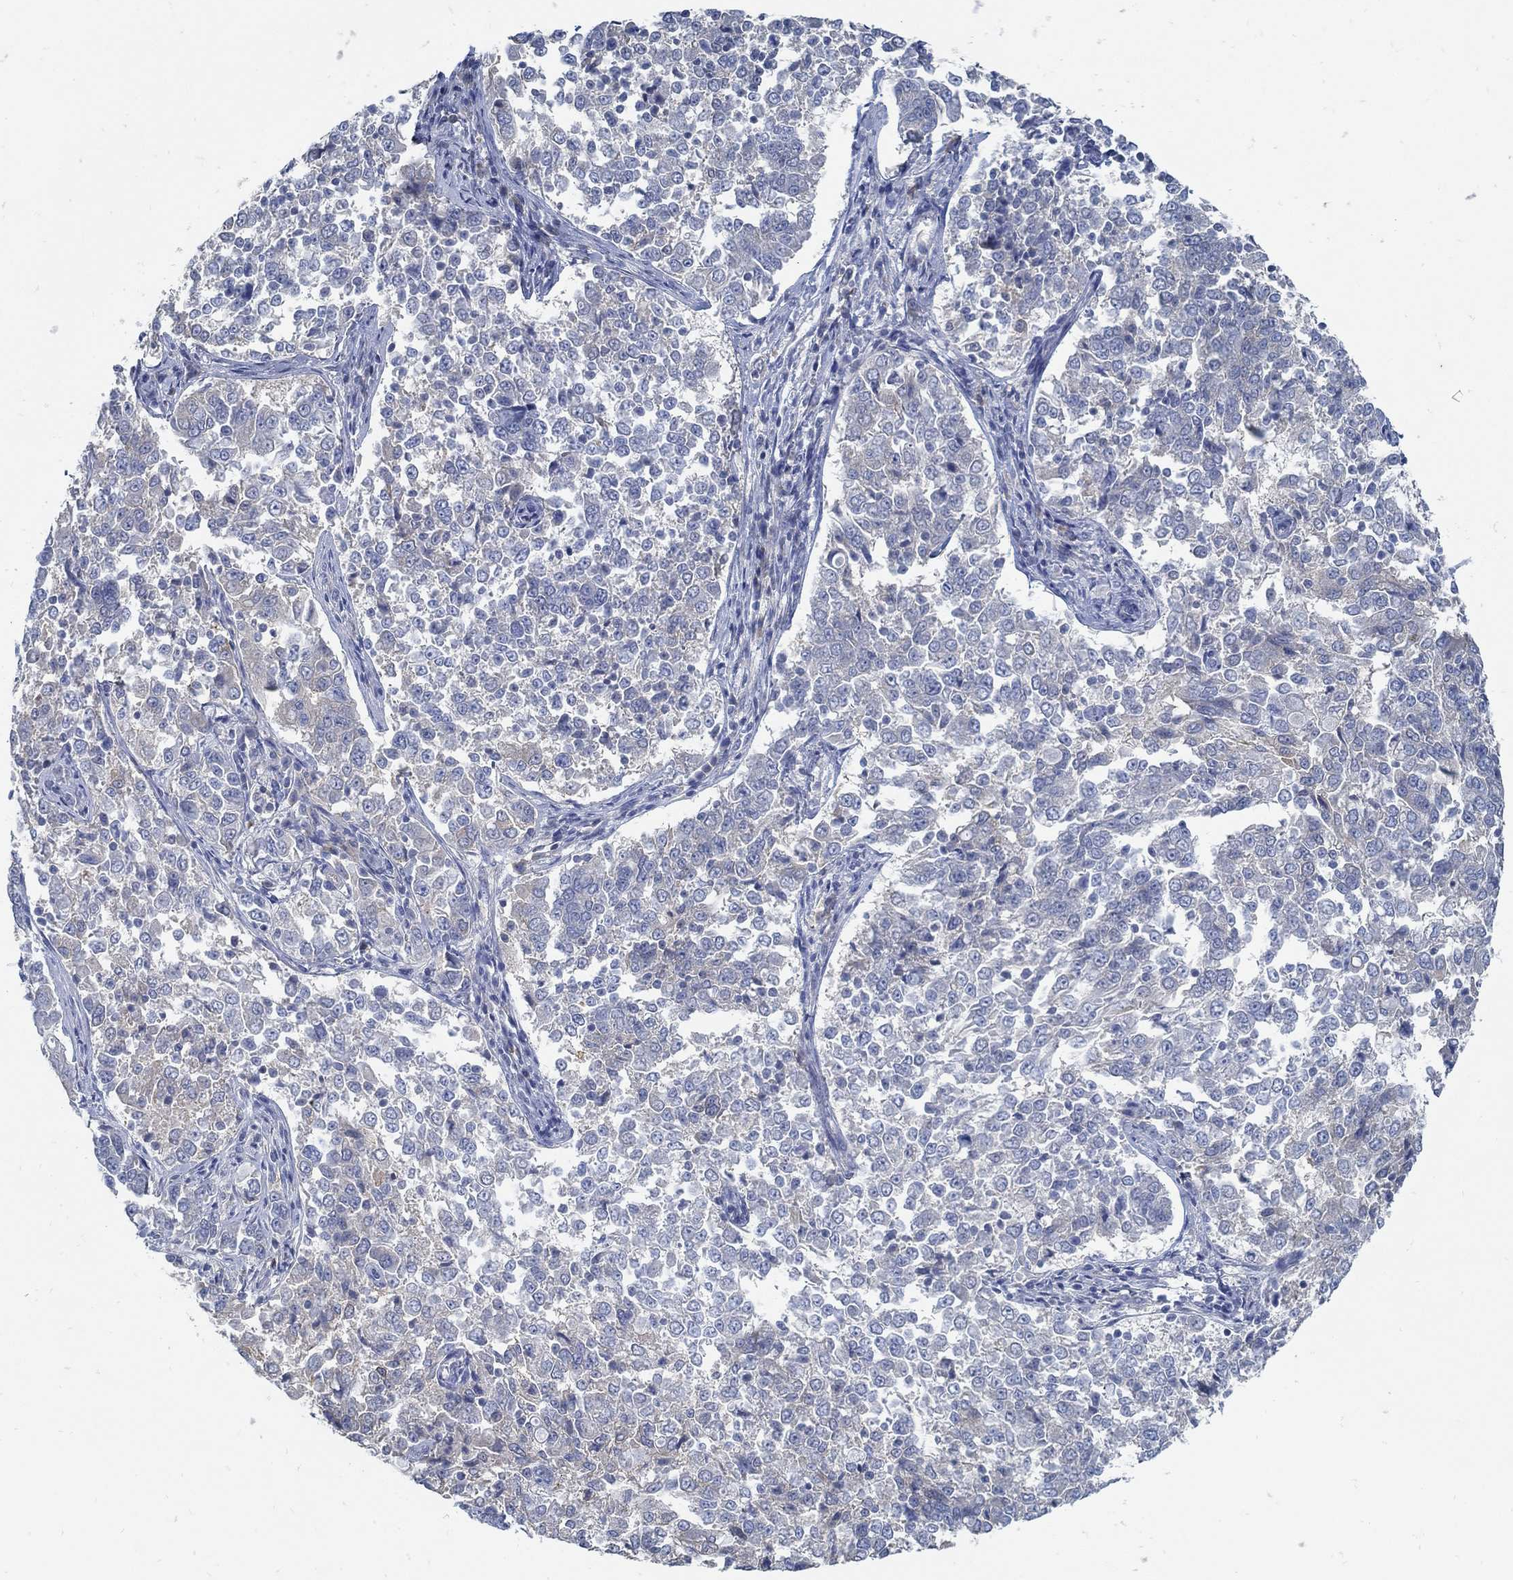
{"staining": {"intensity": "weak", "quantity": "<25%", "location": "cytoplasmic/membranous"}, "tissue": "endometrial cancer", "cell_type": "Tumor cells", "image_type": "cancer", "snomed": [{"axis": "morphology", "description": "Adenocarcinoma, NOS"}, {"axis": "topography", "description": "Endometrium"}], "caption": "High power microscopy histopathology image of an IHC micrograph of endometrial adenocarcinoma, revealing no significant positivity in tumor cells.", "gene": "PCDH11X", "patient": {"sex": "female", "age": 43}}